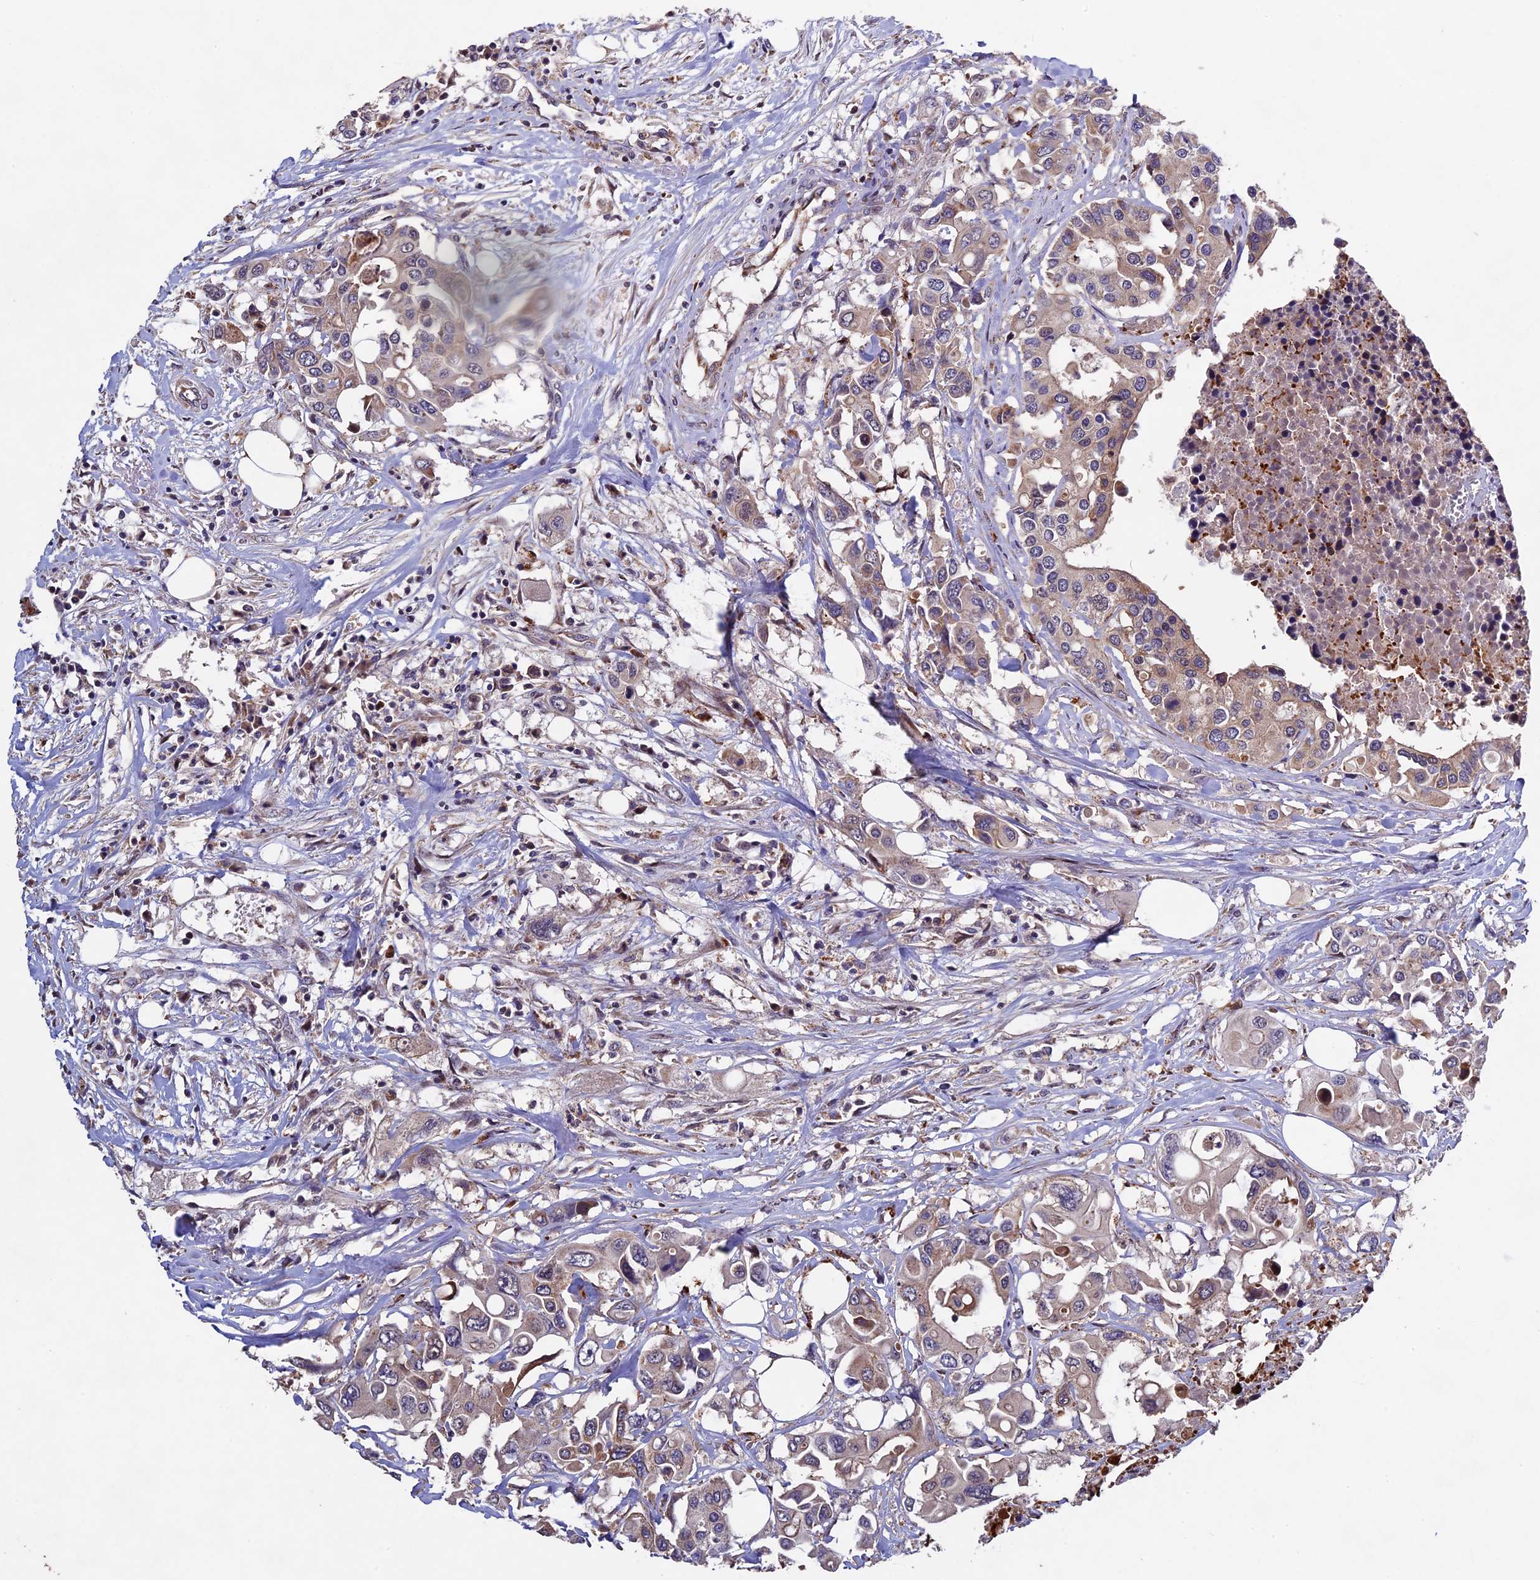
{"staining": {"intensity": "moderate", "quantity": "<25%", "location": "cytoplasmic/membranous"}, "tissue": "colorectal cancer", "cell_type": "Tumor cells", "image_type": "cancer", "snomed": [{"axis": "morphology", "description": "Adenocarcinoma, NOS"}, {"axis": "topography", "description": "Colon"}], "caption": "A micrograph of adenocarcinoma (colorectal) stained for a protein reveals moderate cytoplasmic/membranous brown staining in tumor cells.", "gene": "RNF17", "patient": {"sex": "male", "age": 77}}